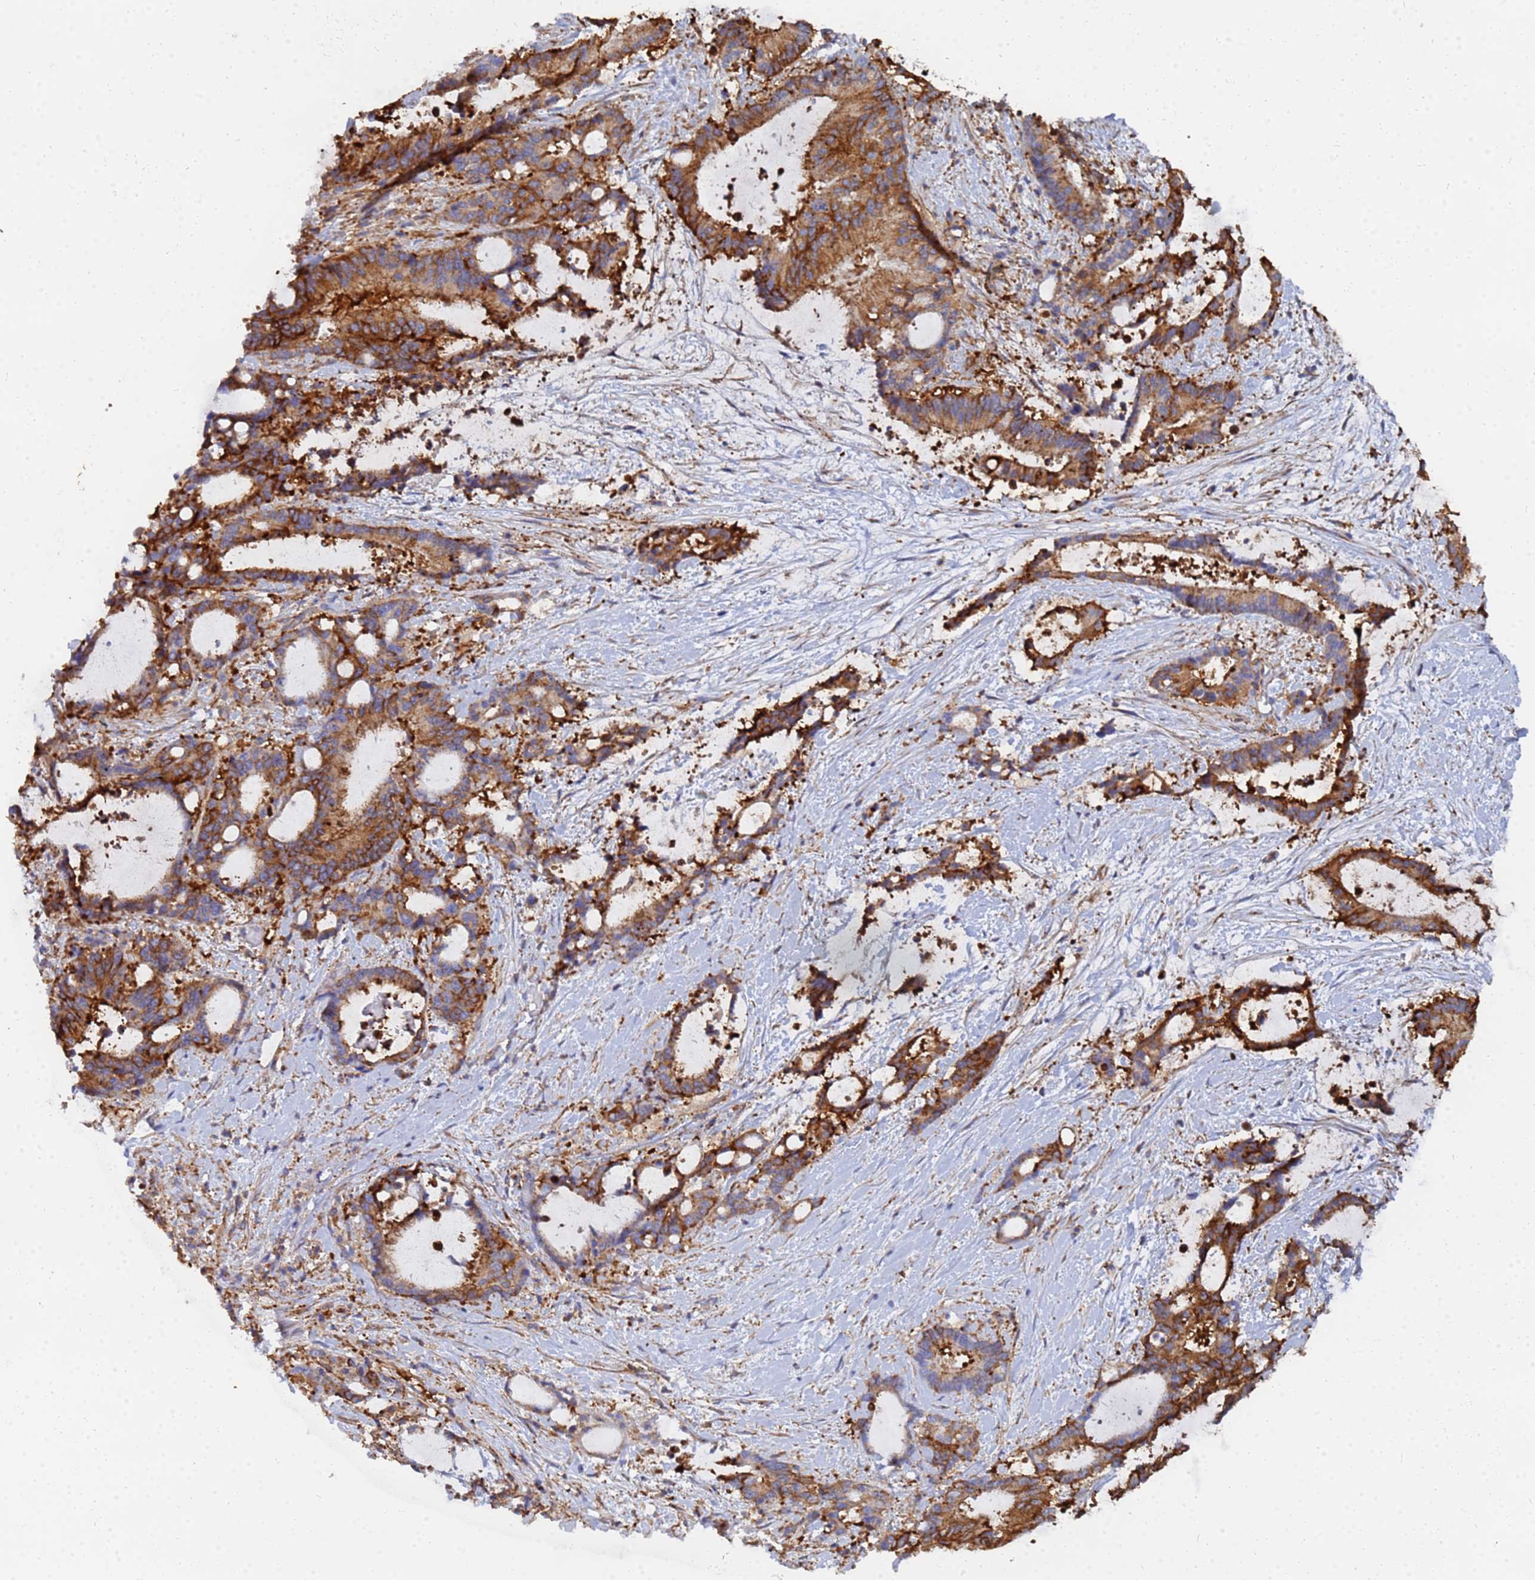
{"staining": {"intensity": "strong", "quantity": ">75%", "location": "cytoplasmic/membranous"}, "tissue": "liver cancer", "cell_type": "Tumor cells", "image_type": "cancer", "snomed": [{"axis": "morphology", "description": "Normal tissue, NOS"}, {"axis": "morphology", "description": "Cholangiocarcinoma"}, {"axis": "topography", "description": "Liver"}, {"axis": "topography", "description": "Peripheral nerve tissue"}], "caption": "Liver cancer (cholangiocarcinoma) tissue shows strong cytoplasmic/membranous staining in approximately >75% of tumor cells, visualized by immunohistochemistry. (Brightfield microscopy of DAB IHC at high magnification).", "gene": "GPR42", "patient": {"sex": "female", "age": 73}}